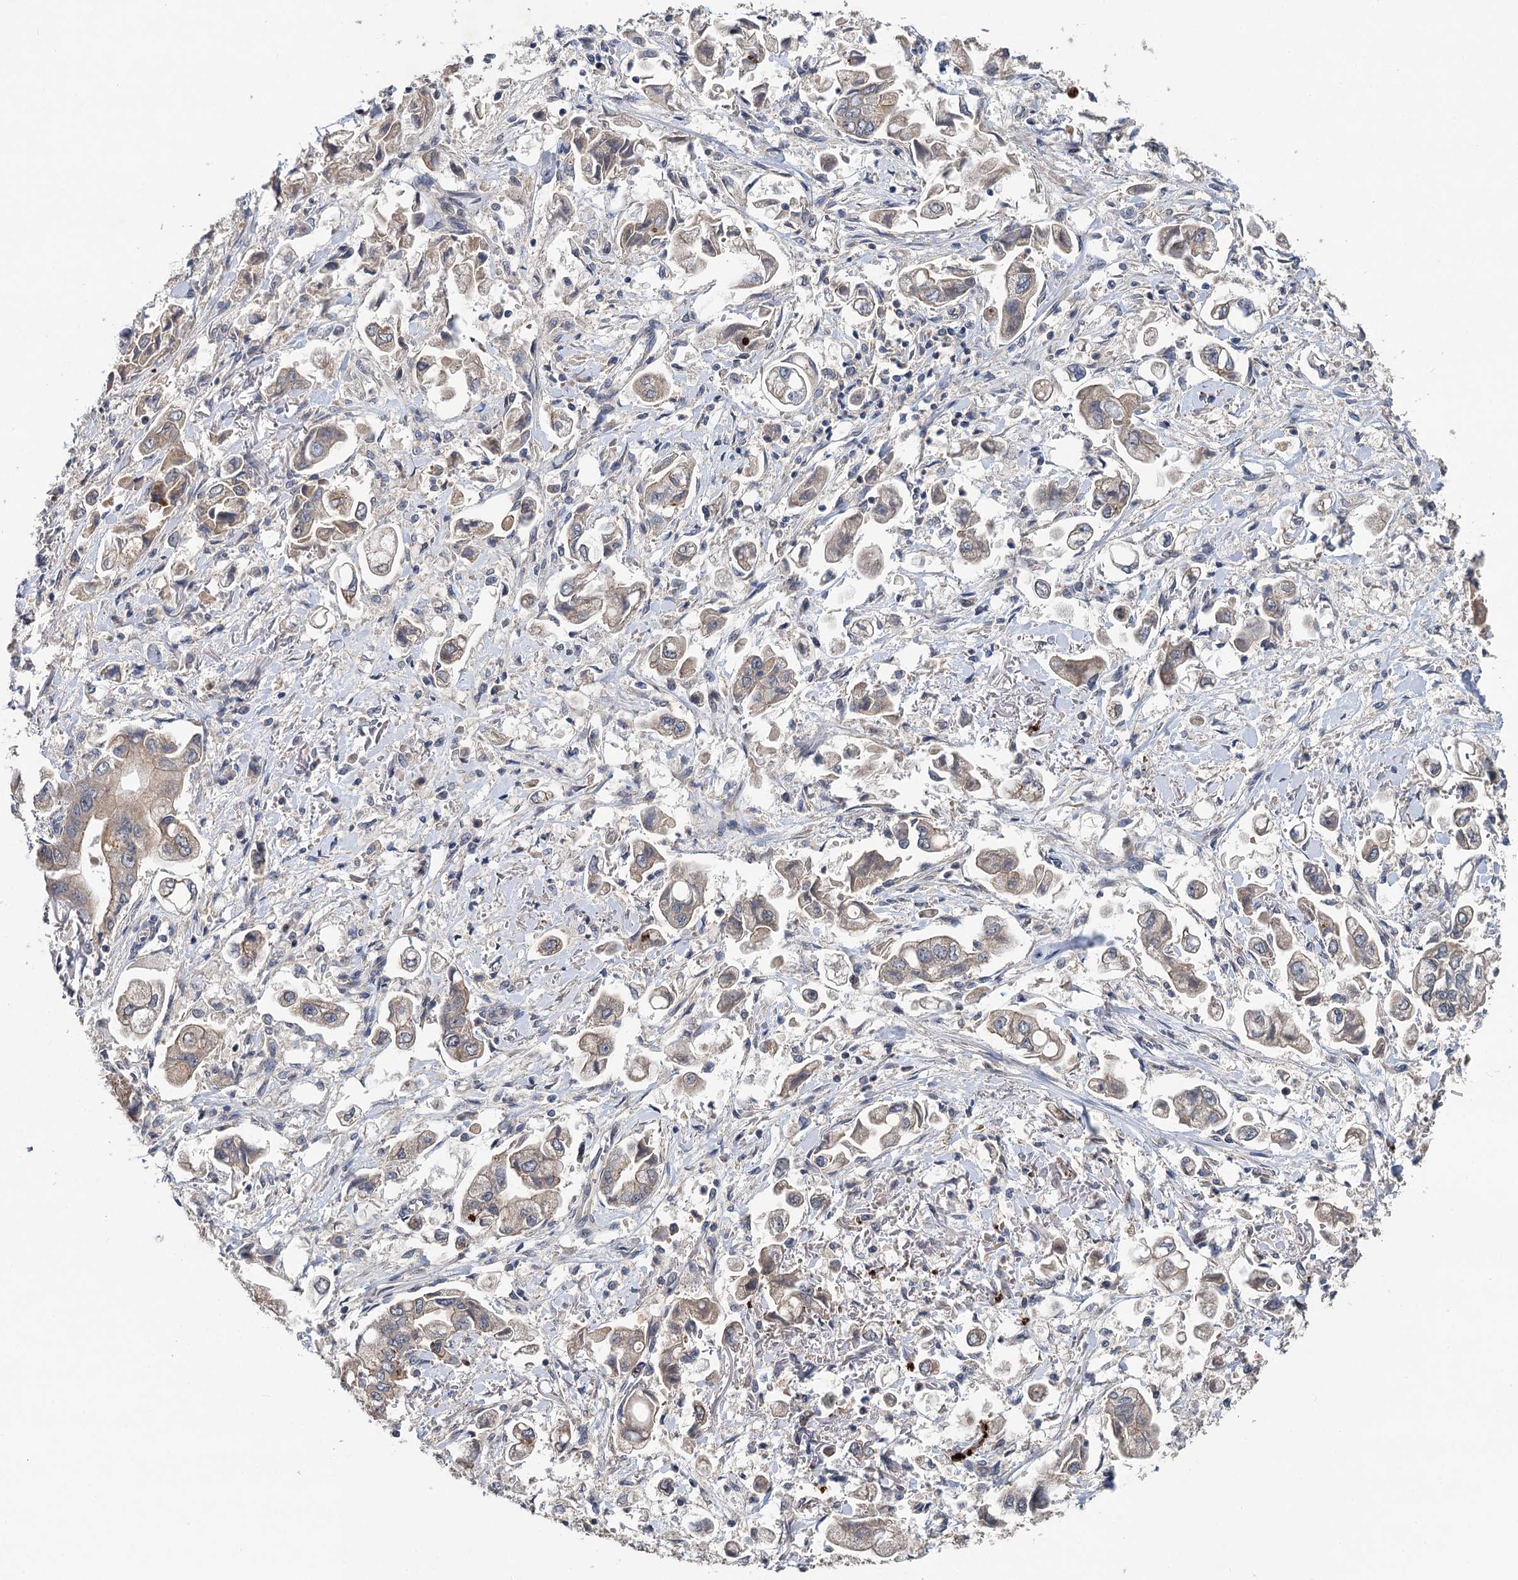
{"staining": {"intensity": "weak", "quantity": ">75%", "location": "cytoplasmic/membranous"}, "tissue": "stomach cancer", "cell_type": "Tumor cells", "image_type": "cancer", "snomed": [{"axis": "morphology", "description": "Adenocarcinoma, NOS"}, {"axis": "topography", "description": "Stomach"}], "caption": "A brown stain shows weak cytoplasmic/membranous positivity of a protein in human stomach adenocarcinoma tumor cells. (DAB IHC, brown staining for protein, blue staining for nuclei).", "gene": "TMEM39A", "patient": {"sex": "male", "age": 62}}